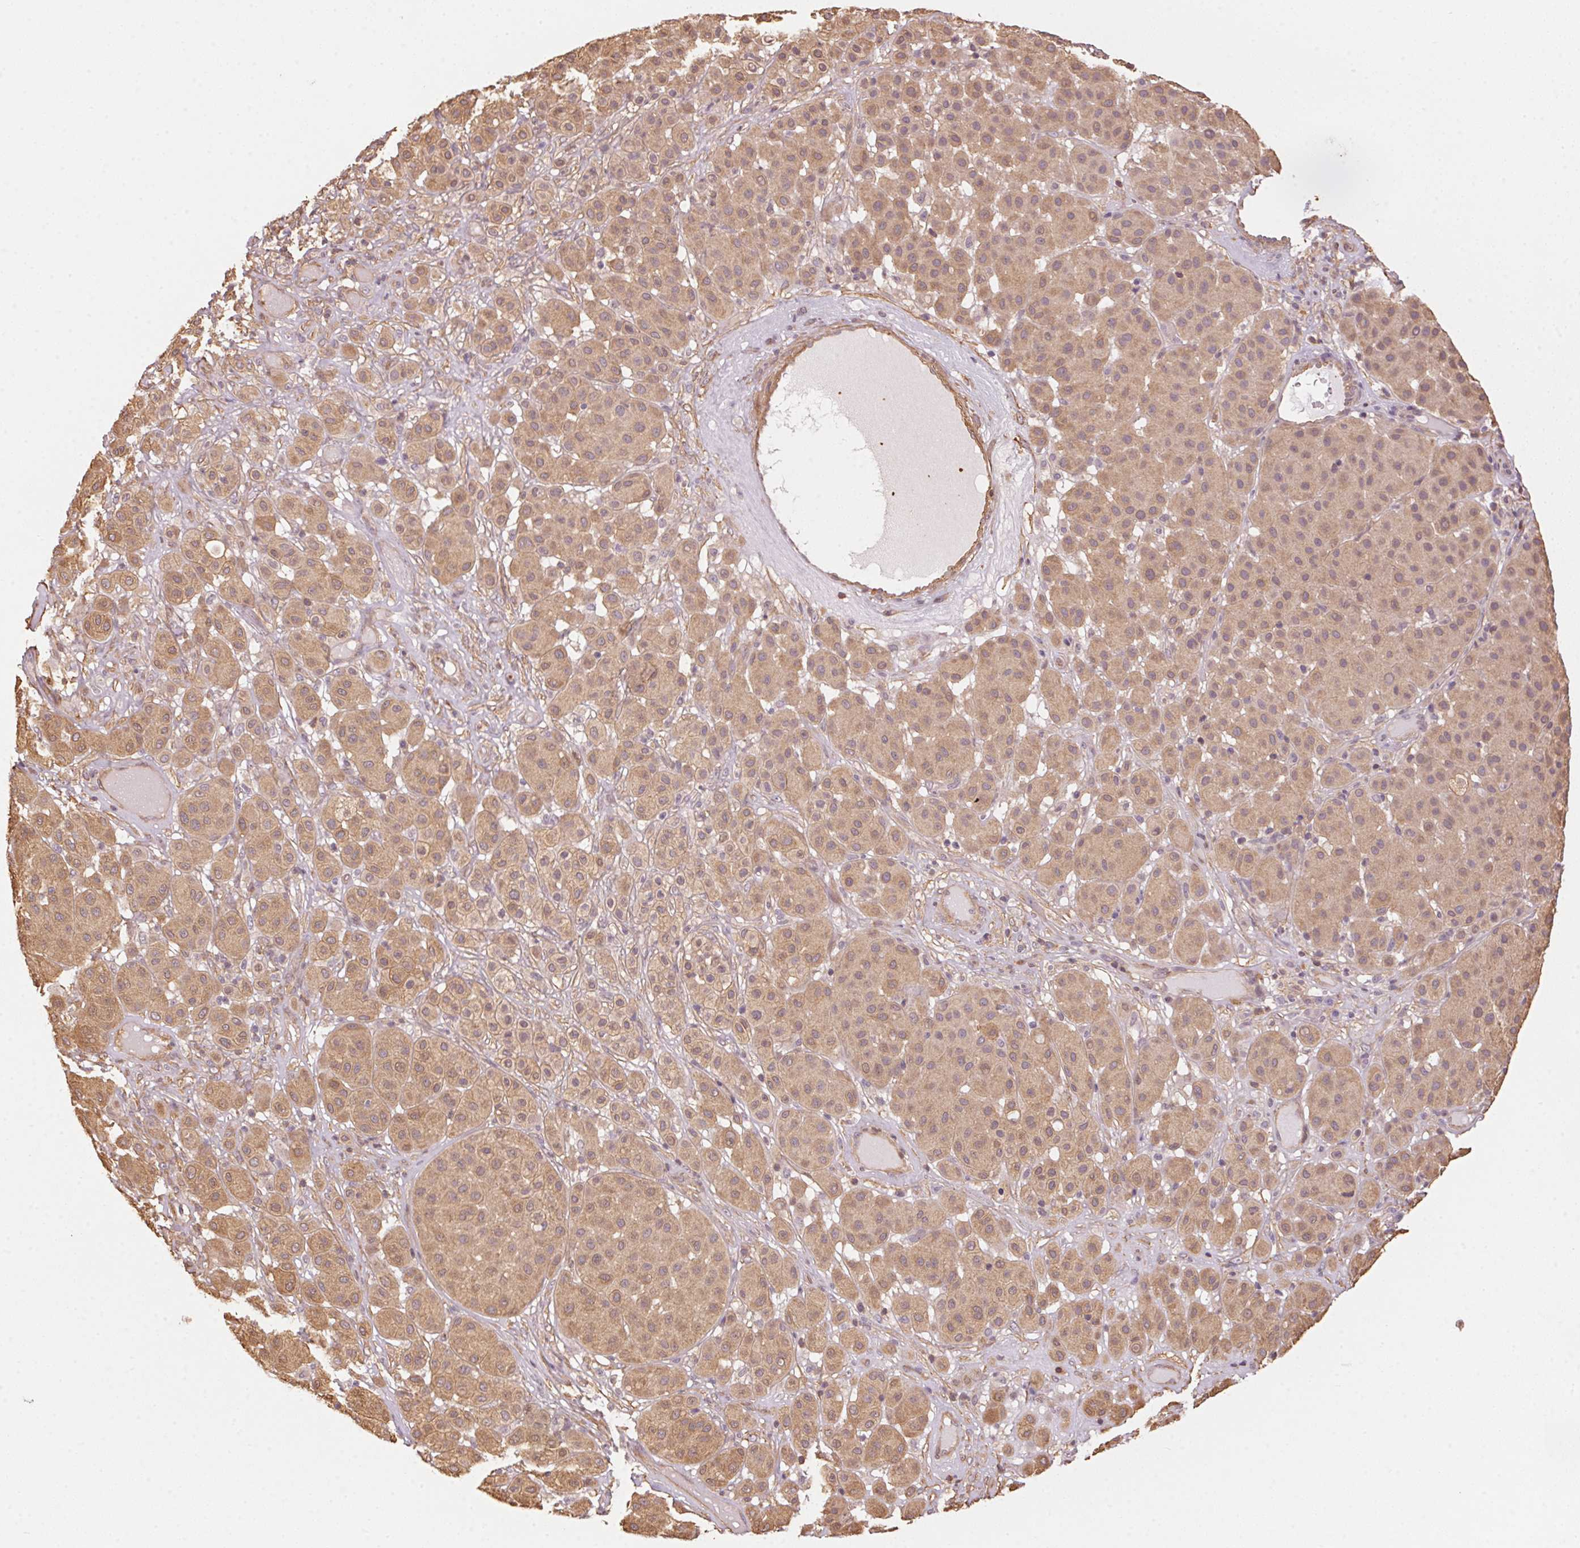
{"staining": {"intensity": "weak", "quantity": ">75%", "location": "cytoplasmic/membranous"}, "tissue": "melanoma", "cell_type": "Tumor cells", "image_type": "cancer", "snomed": [{"axis": "morphology", "description": "Malignant melanoma, Metastatic site"}, {"axis": "topography", "description": "Smooth muscle"}], "caption": "Malignant melanoma (metastatic site) tissue reveals weak cytoplasmic/membranous positivity in about >75% of tumor cells (DAB IHC with brightfield microscopy, high magnification).", "gene": "QDPR", "patient": {"sex": "male", "age": 41}}